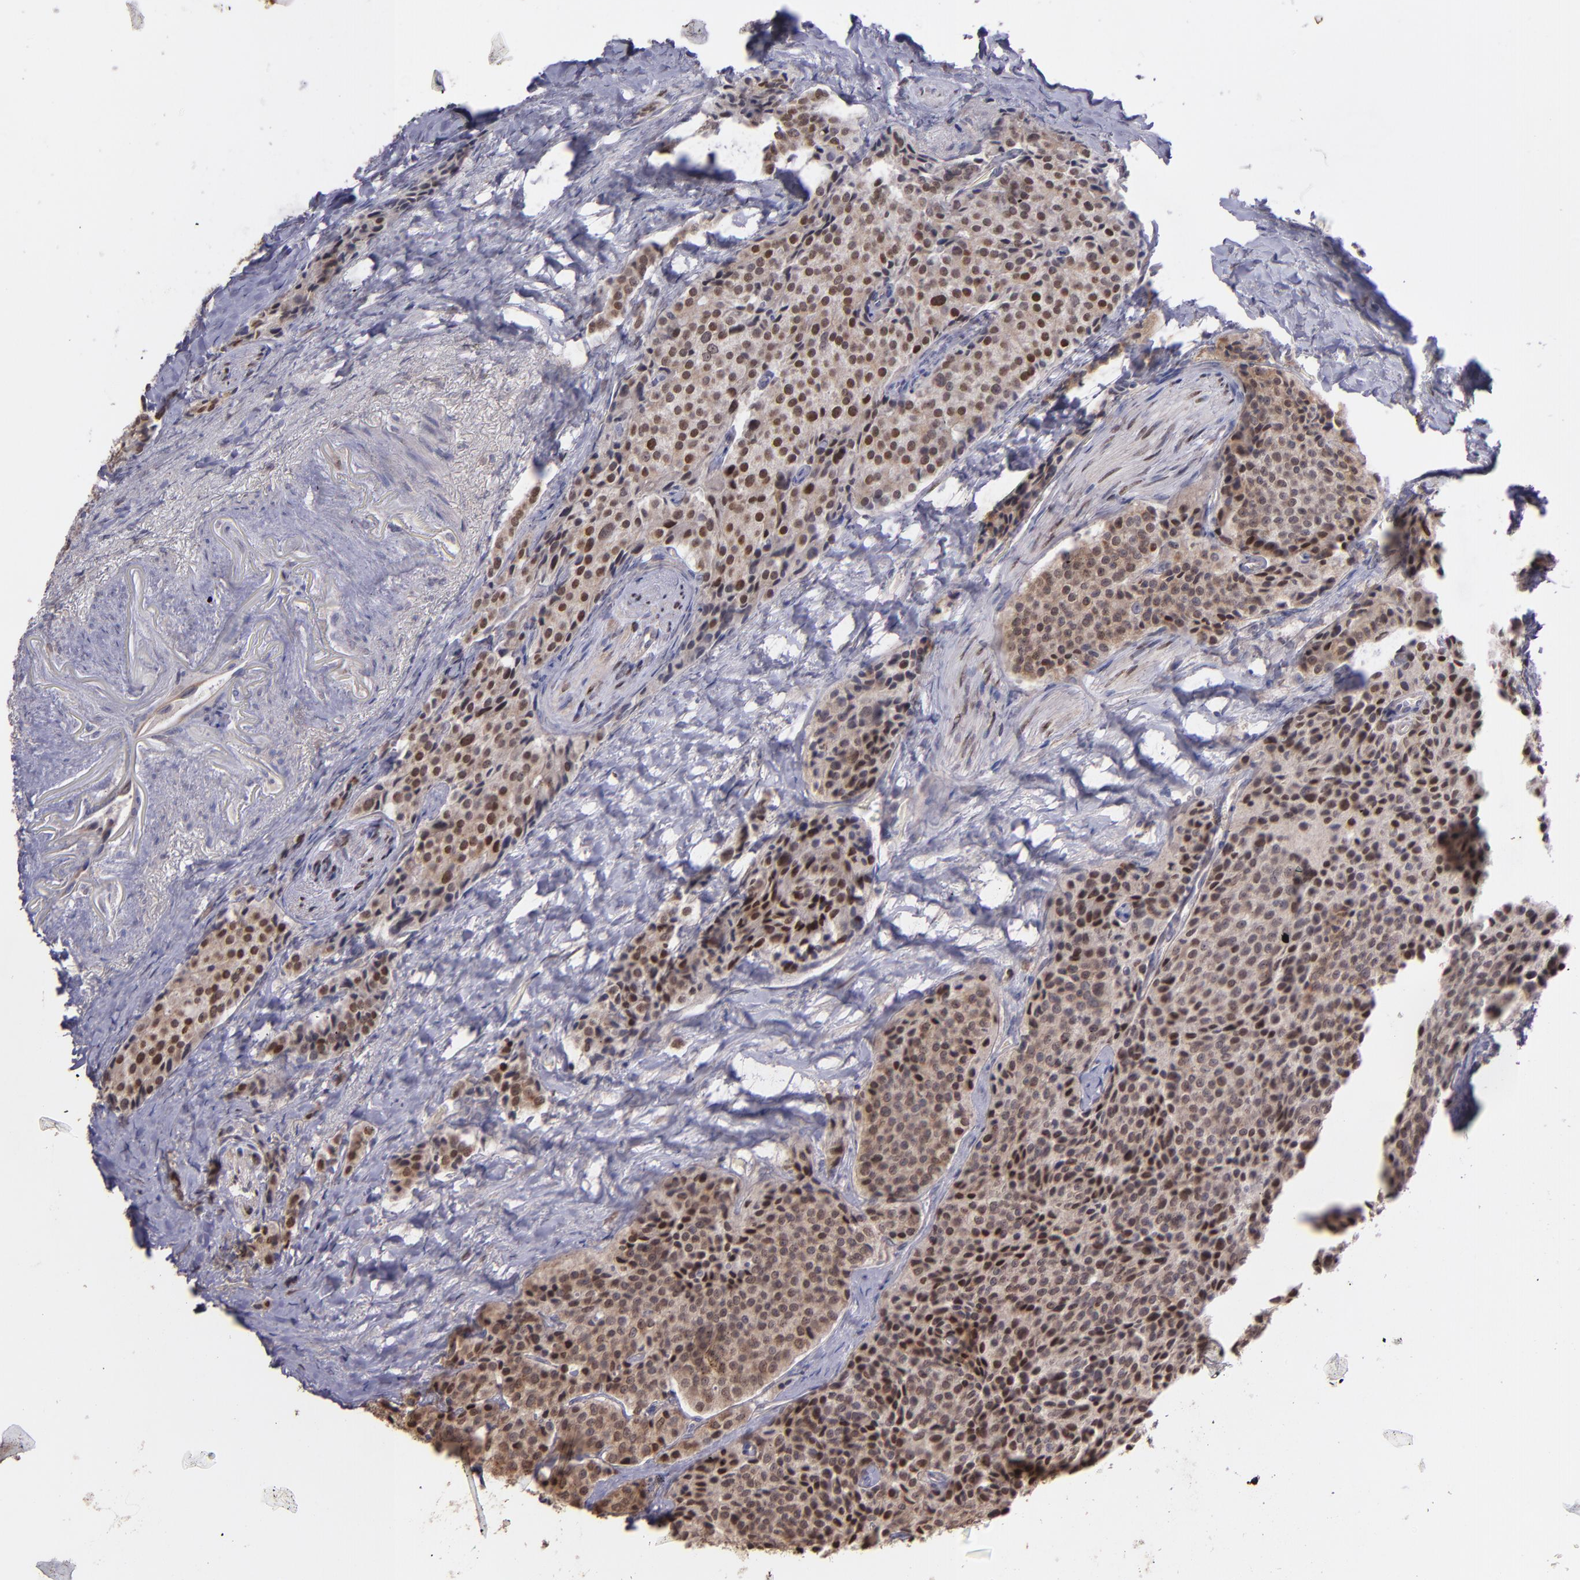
{"staining": {"intensity": "strong", "quantity": ">75%", "location": "cytoplasmic/membranous,nuclear"}, "tissue": "carcinoid", "cell_type": "Tumor cells", "image_type": "cancer", "snomed": [{"axis": "morphology", "description": "Carcinoid, malignant, NOS"}, {"axis": "topography", "description": "Colon"}], "caption": "The histopathology image reveals a brown stain indicating the presence of a protein in the cytoplasmic/membranous and nuclear of tumor cells in carcinoid. (brown staining indicates protein expression, while blue staining denotes nuclei).", "gene": "NUP62CL", "patient": {"sex": "female", "age": 61}}